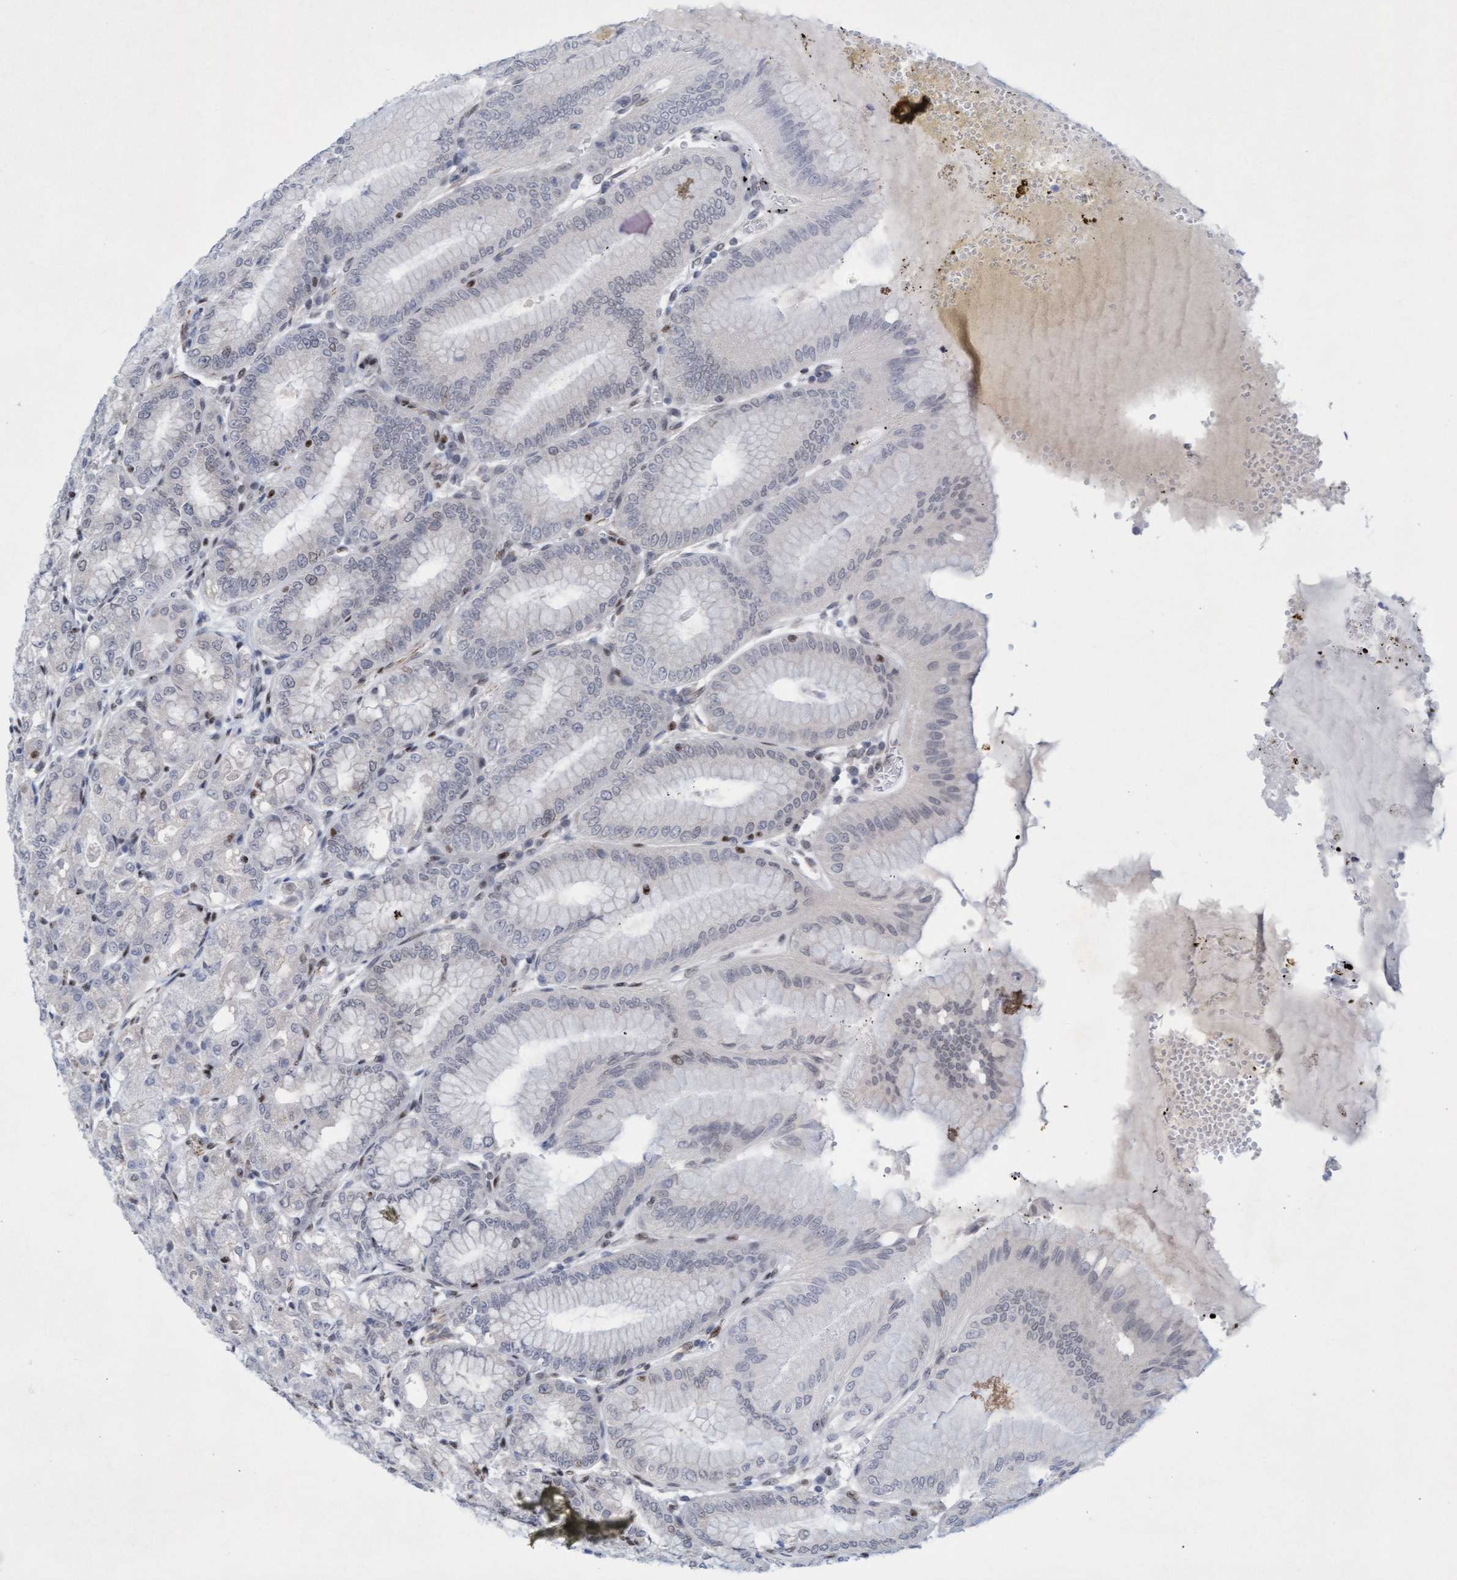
{"staining": {"intensity": "negative", "quantity": "none", "location": "none"}, "tissue": "stomach", "cell_type": "Glandular cells", "image_type": "normal", "snomed": [{"axis": "morphology", "description": "Normal tissue, NOS"}, {"axis": "topography", "description": "Stomach, lower"}], "caption": "A micrograph of human stomach is negative for staining in glandular cells. (Brightfield microscopy of DAB IHC at high magnification).", "gene": "GLRX2", "patient": {"sex": "male", "age": 71}}